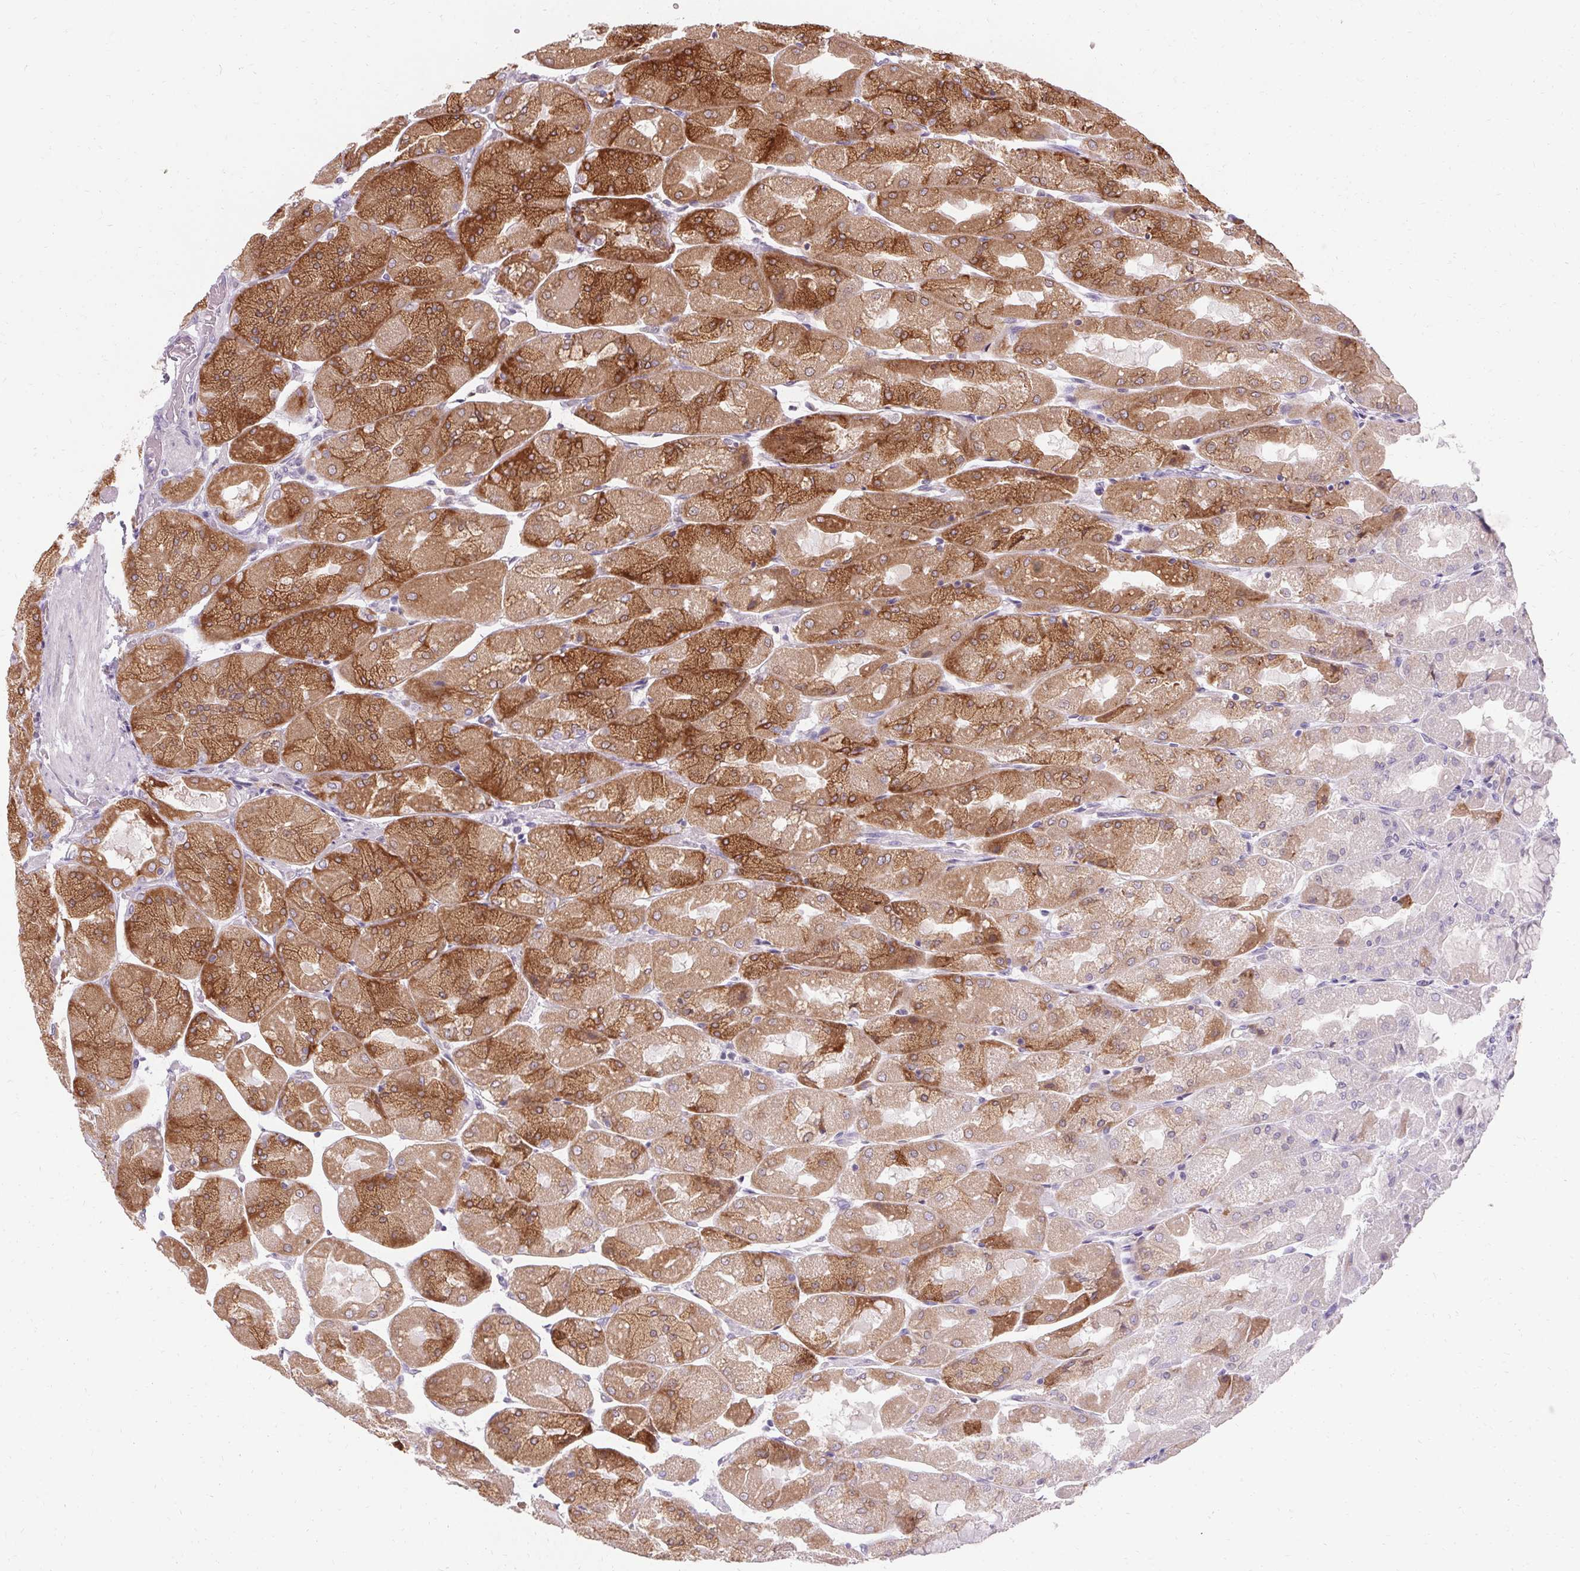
{"staining": {"intensity": "moderate", "quantity": "25%-75%", "location": "cytoplasmic/membranous"}, "tissue": "stomach", "cell_type": "Glandular cells", "image_type": "normal", "snomed": [{"axis": "morphology", "description": "Normal tissue, NOS"}, {"axis": "topography", "description": "Stomach"}], "caption": "Stomach stained with immunohistochemistry (IHC) exhibits moderate cytoplasmic/membranous expression in approximately 25%-75% of glandular cells.", "gene": "HSD17B3", "patient": {"sex": "female", "age": 61}}